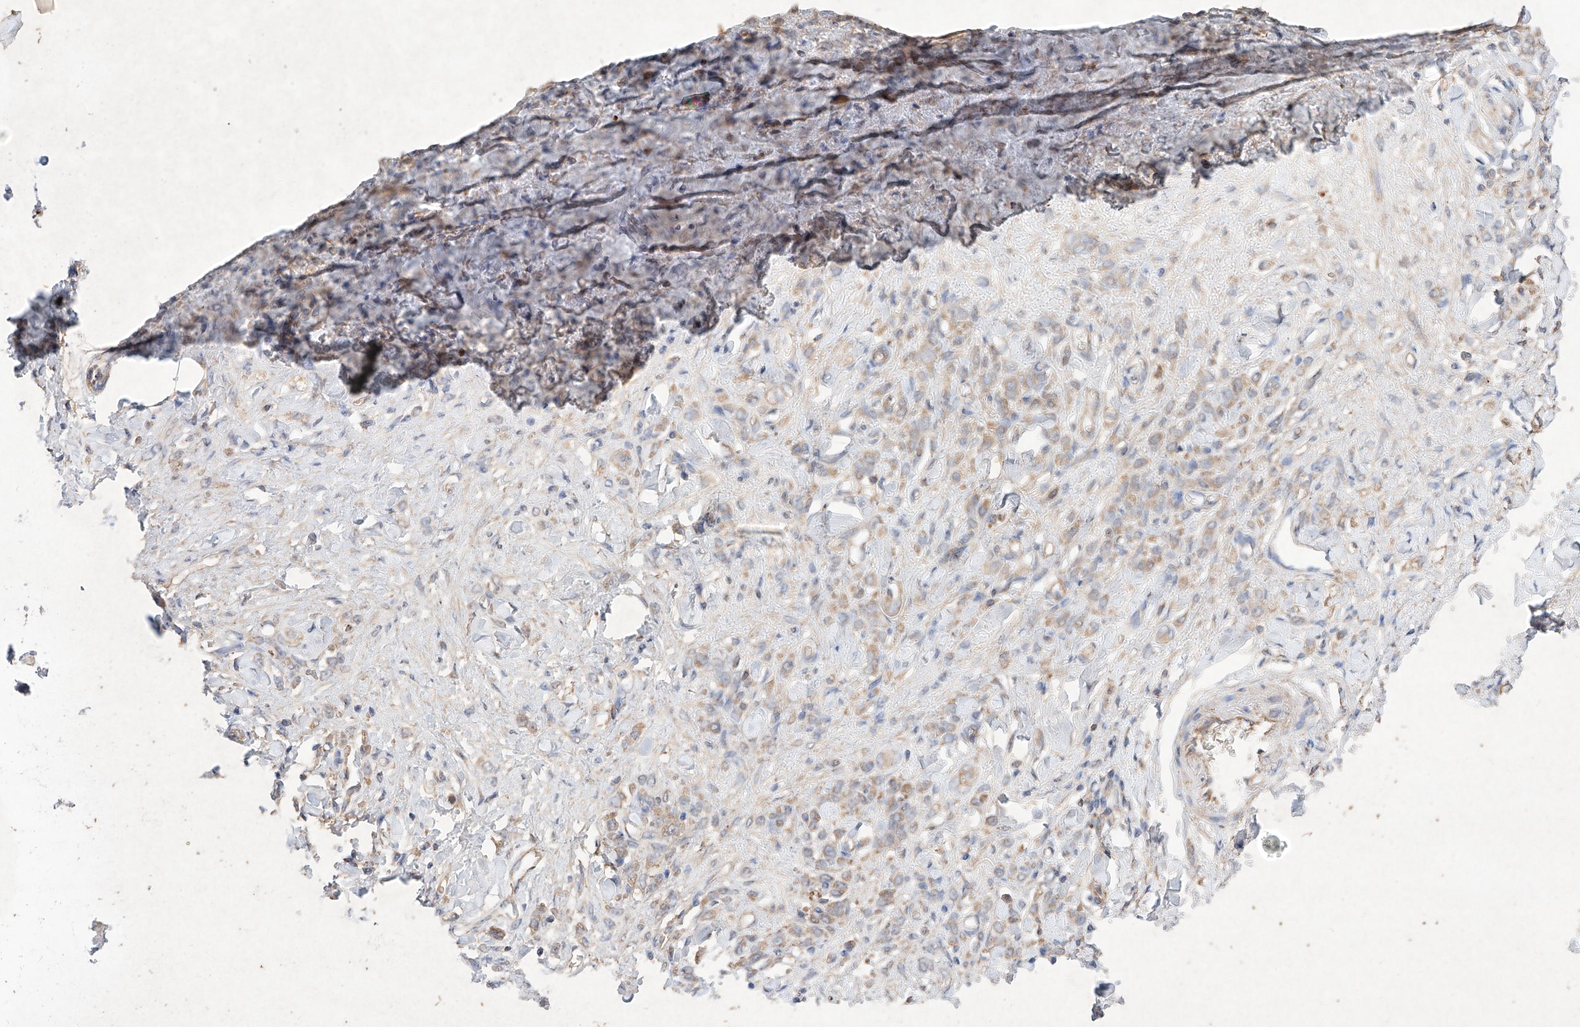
{"staining": {"intensity": "weak", "quantity": ">75%", "location": "cytoplasmic/membranous"}, "tissue": "stomach cancer", "cell_type": "Tumor cells", "image_type": "cancer", "snomed": [{"axis": "morphology", "description": "Normal tissue, NOS"}, {"axis": "morphology", "description": "Adenocarcinoma, NOS"}, {"axis": "topography", "description": "Stomach"}], "caption": "Immunohistochemical staining of stomach cancer (adenocarcinoma) demonstrates low levels of weak cytoplasmic/membranous protein positivity in about >75% of tumor cells.", "gene": "C6orf62", "patient": {"sex": "male", "age": 82}}